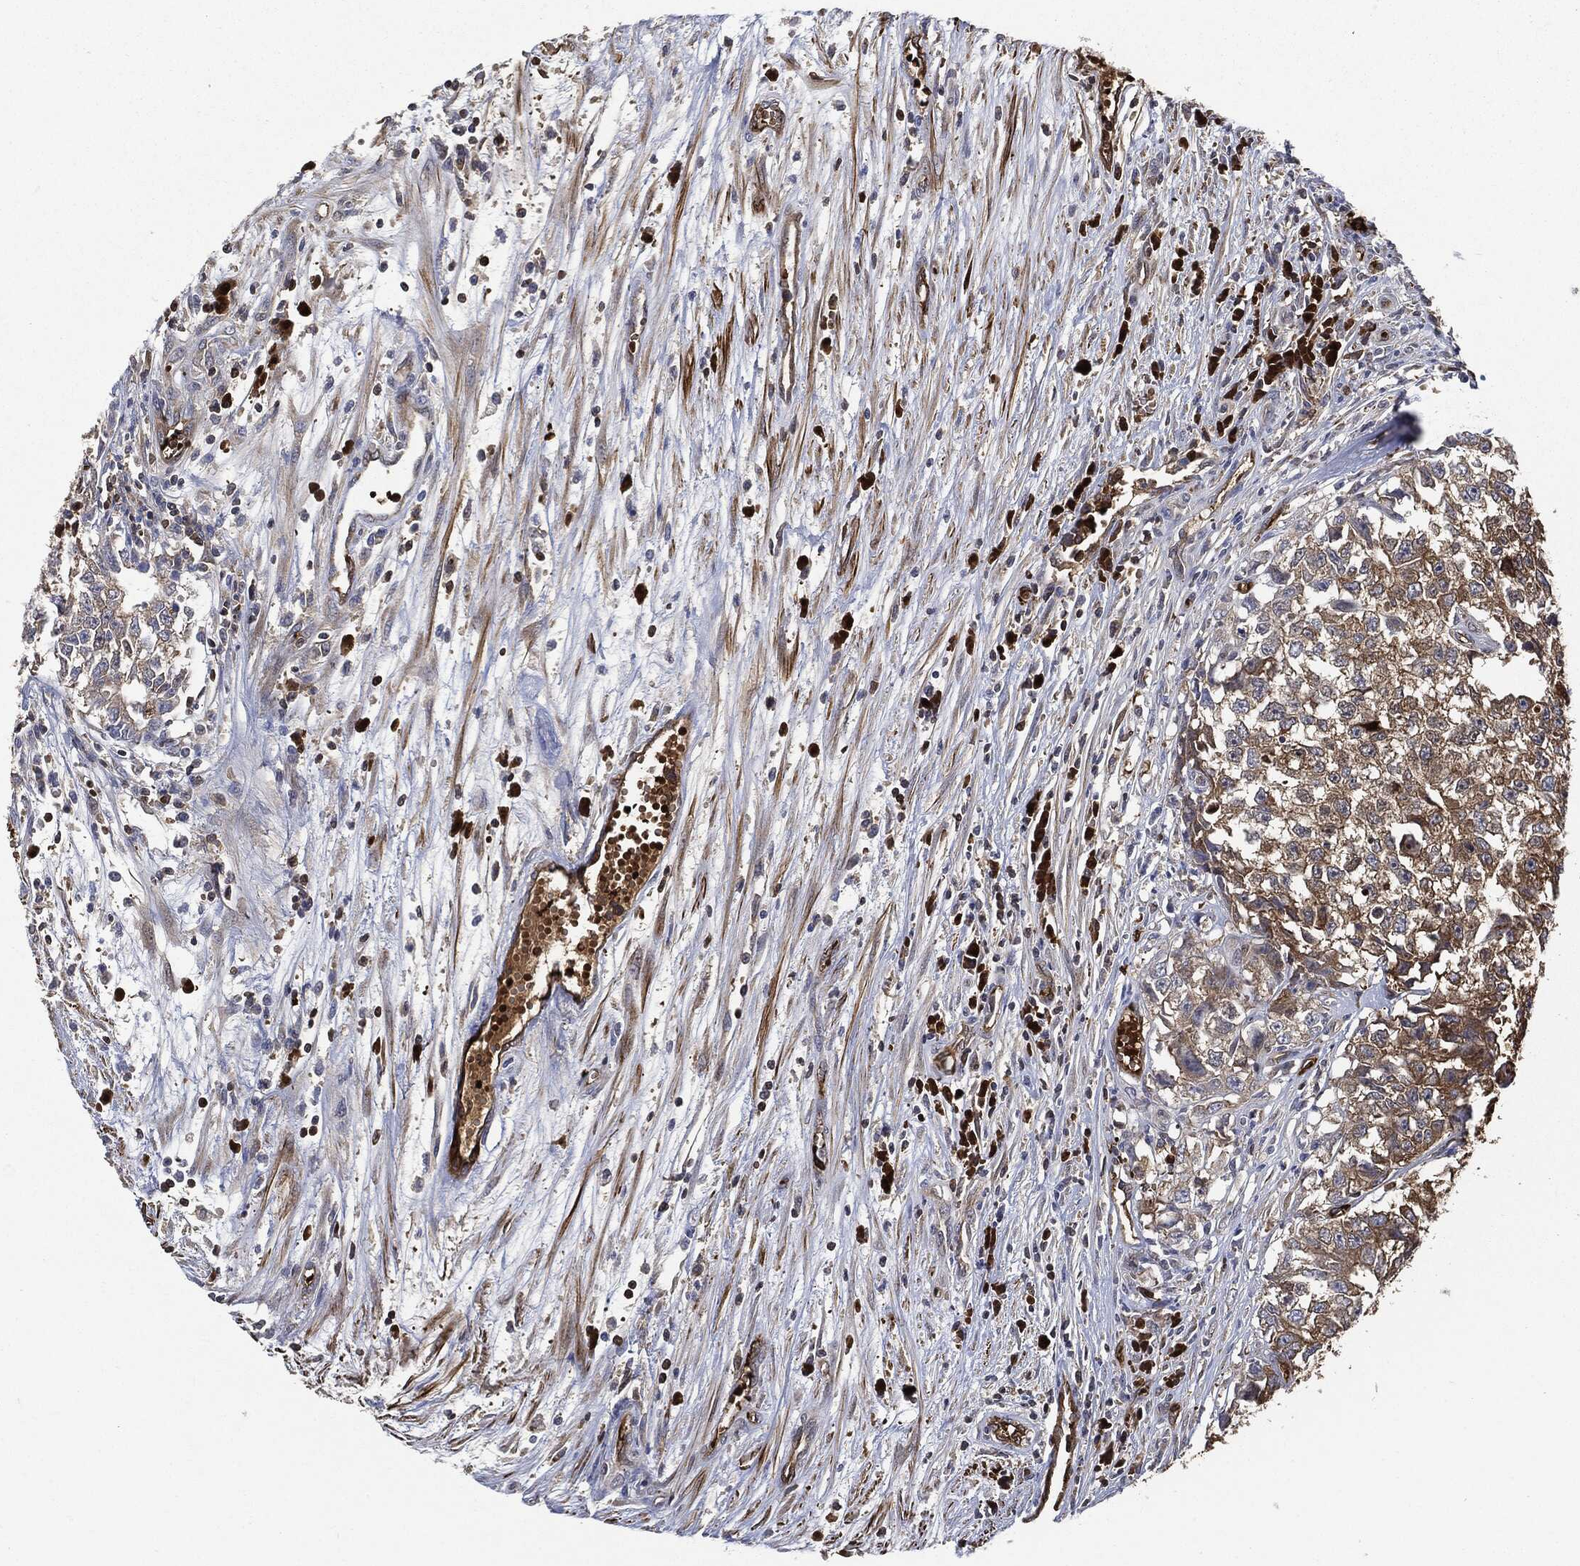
{"staining": {"intensity": "strong", "quantity": "<25%", "location": "cytoplasmic/membranous"}, "tissue": "testis cancer", "cell_type": "Tumor cells", "image_type": "cancer", "snomed": [{"axis": "morphology", "description": "Seminoma, NOS"}, {"axis": "morphology", "description": "Carcinoma, Embryonal, NOS"}, {"axis": "topography", "description": "Testis"}], "caption": "Immunohistochemistry (IHC) photomicrograph of human testis cancer (embryonal carcinoma) stained for a protein (brown), which shows medium levels of strong cytoplasmic/membranous positivity in about <25% of tumor cells.", "gene": "PRDX2", "patient": {"sex": "male", "age": 22}}